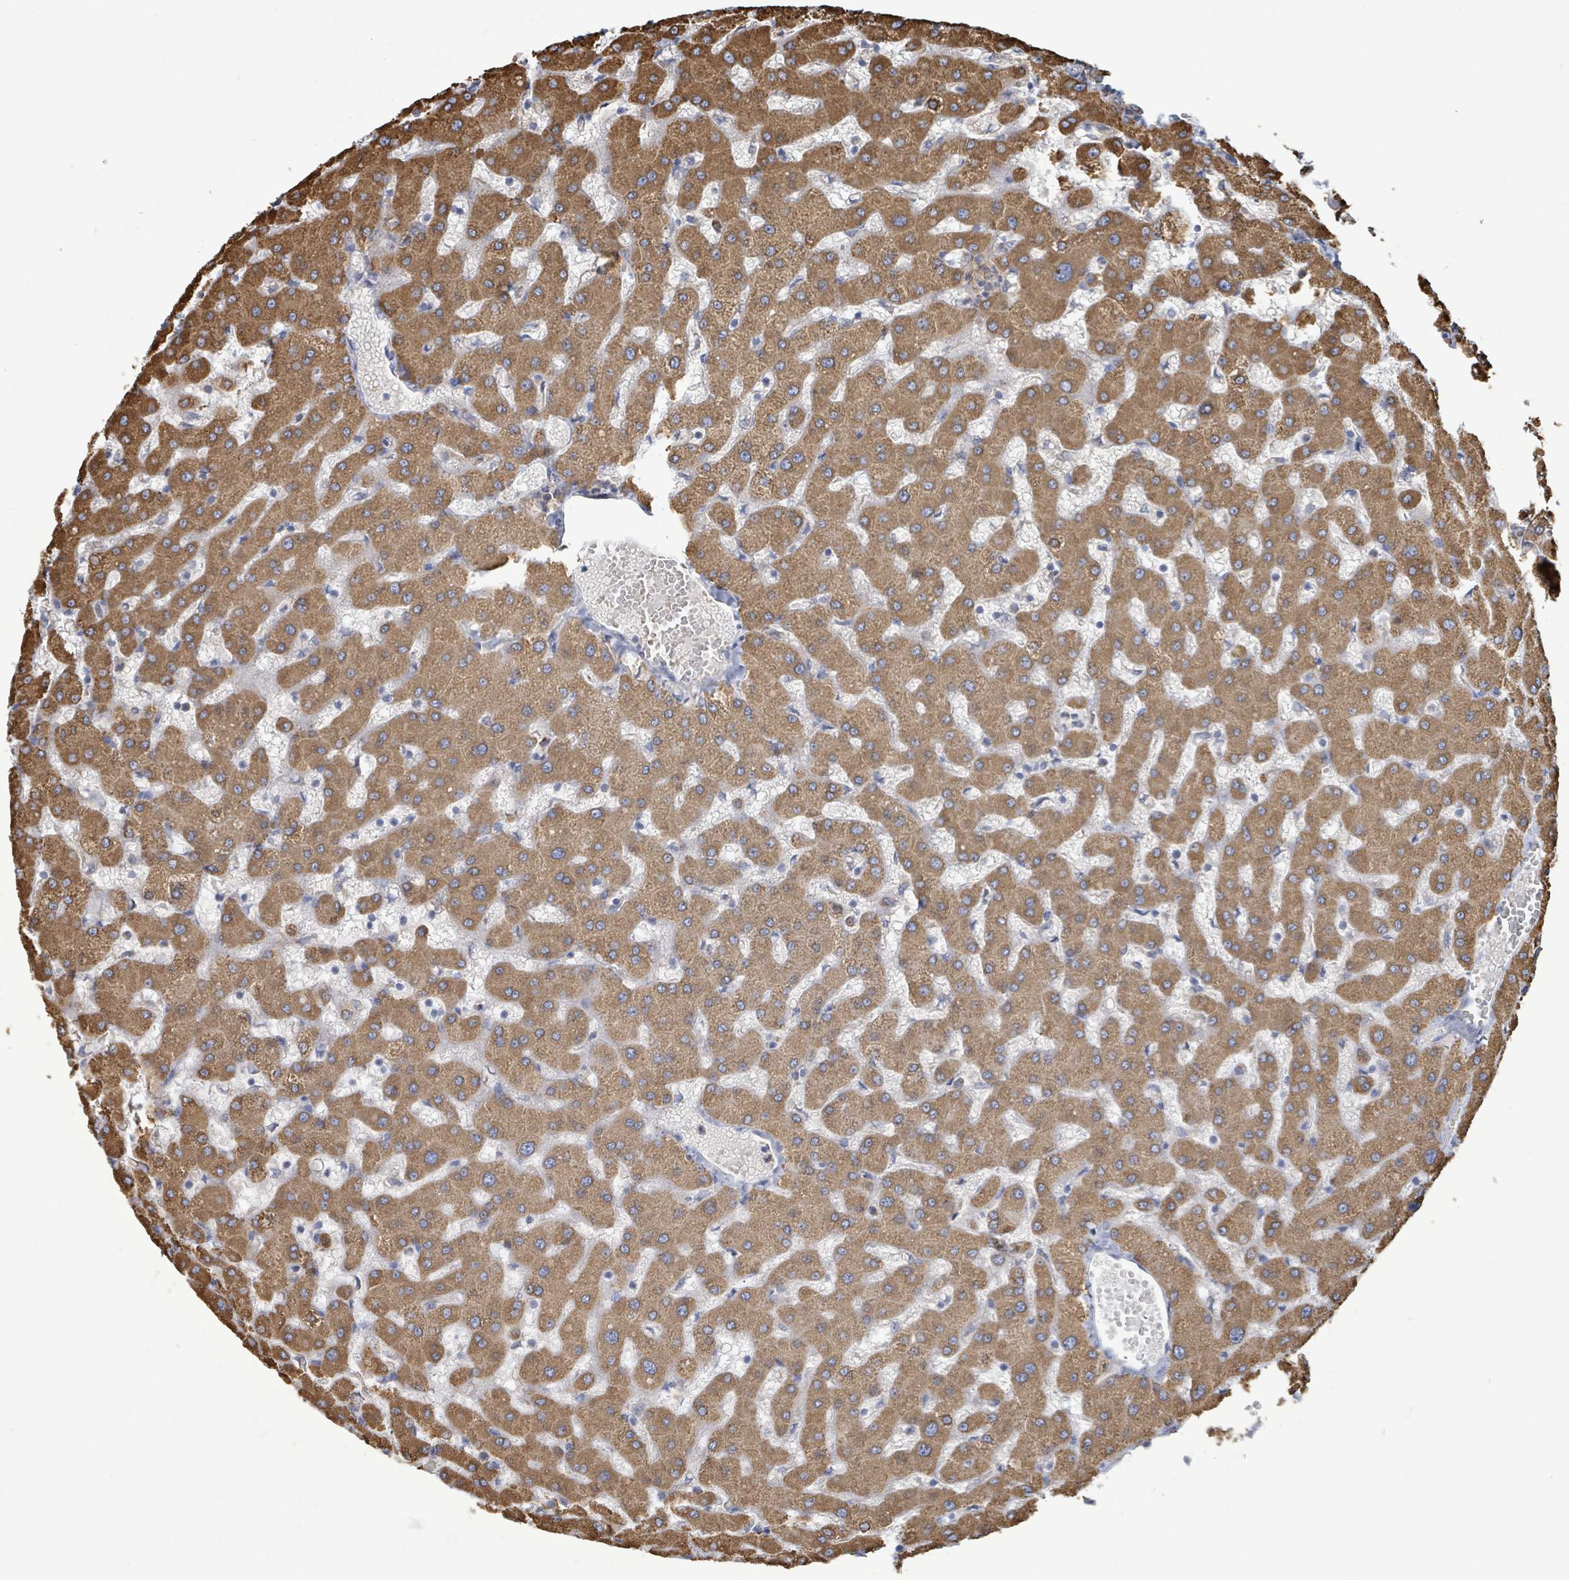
{"staining": {"intensity": "weak", "quantity": ">75%", "location": "cytoplasmic/membranous"}, "tissue": "liver", "cell_type": "Cholangiocytes", "image_type": "normal", "snomed": [{"axis": "morphology", "description": "Normal tissue, NOS"}, {"axis": "topography", "description": "Liver"}], "caption": "Cholangiocytes demonstrate low levels of weak cytoplasmic/membranous staining in about >75% of cells in unremarkable human liver. The staining was performed using DAB (3,3'-diaminobenzidine), with brown indicating positive protein expression. Nuclei are stained blue with hematoxylin.", "gene": "RFPL4AL1", "patient": {"sex": "female", "age": 63}}